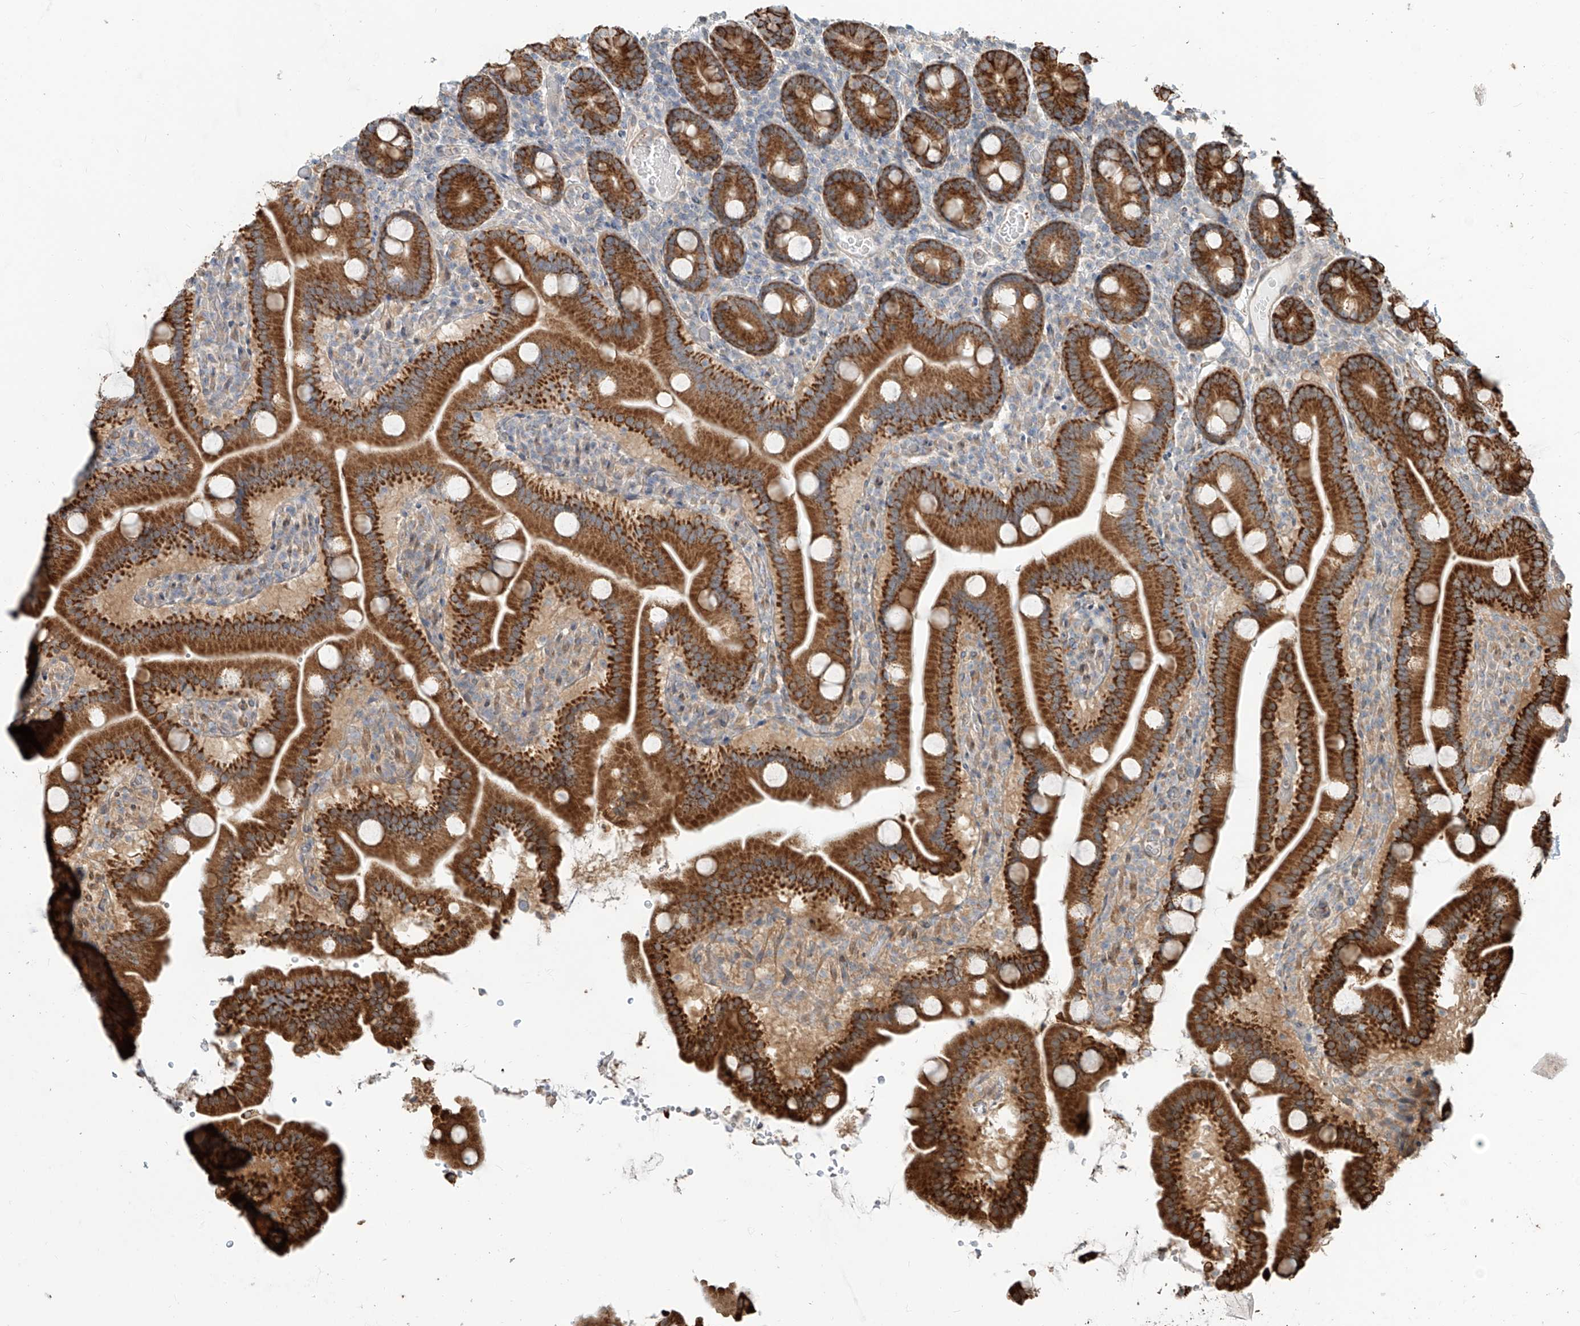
{"staining": {"intensity": "strong", "quantity": ">75%", "location": "cytoplasmic/membranous"}, "tissue": "duodenum", "cell_type": "Glandular cells", "image_type": "normal", "snomed": [{"axis": "morphology", "description": "Normal tissue, NOS"}, {"axis": "topography", "description": "Duodenum"}], "caption": "Glandular cells demonstrate strong cytoplasmic/membranous staining in approximately >75% of cells in normal duodenum.", "gene": "CEP162", "patient": {"sex": "male", "age": 55}}